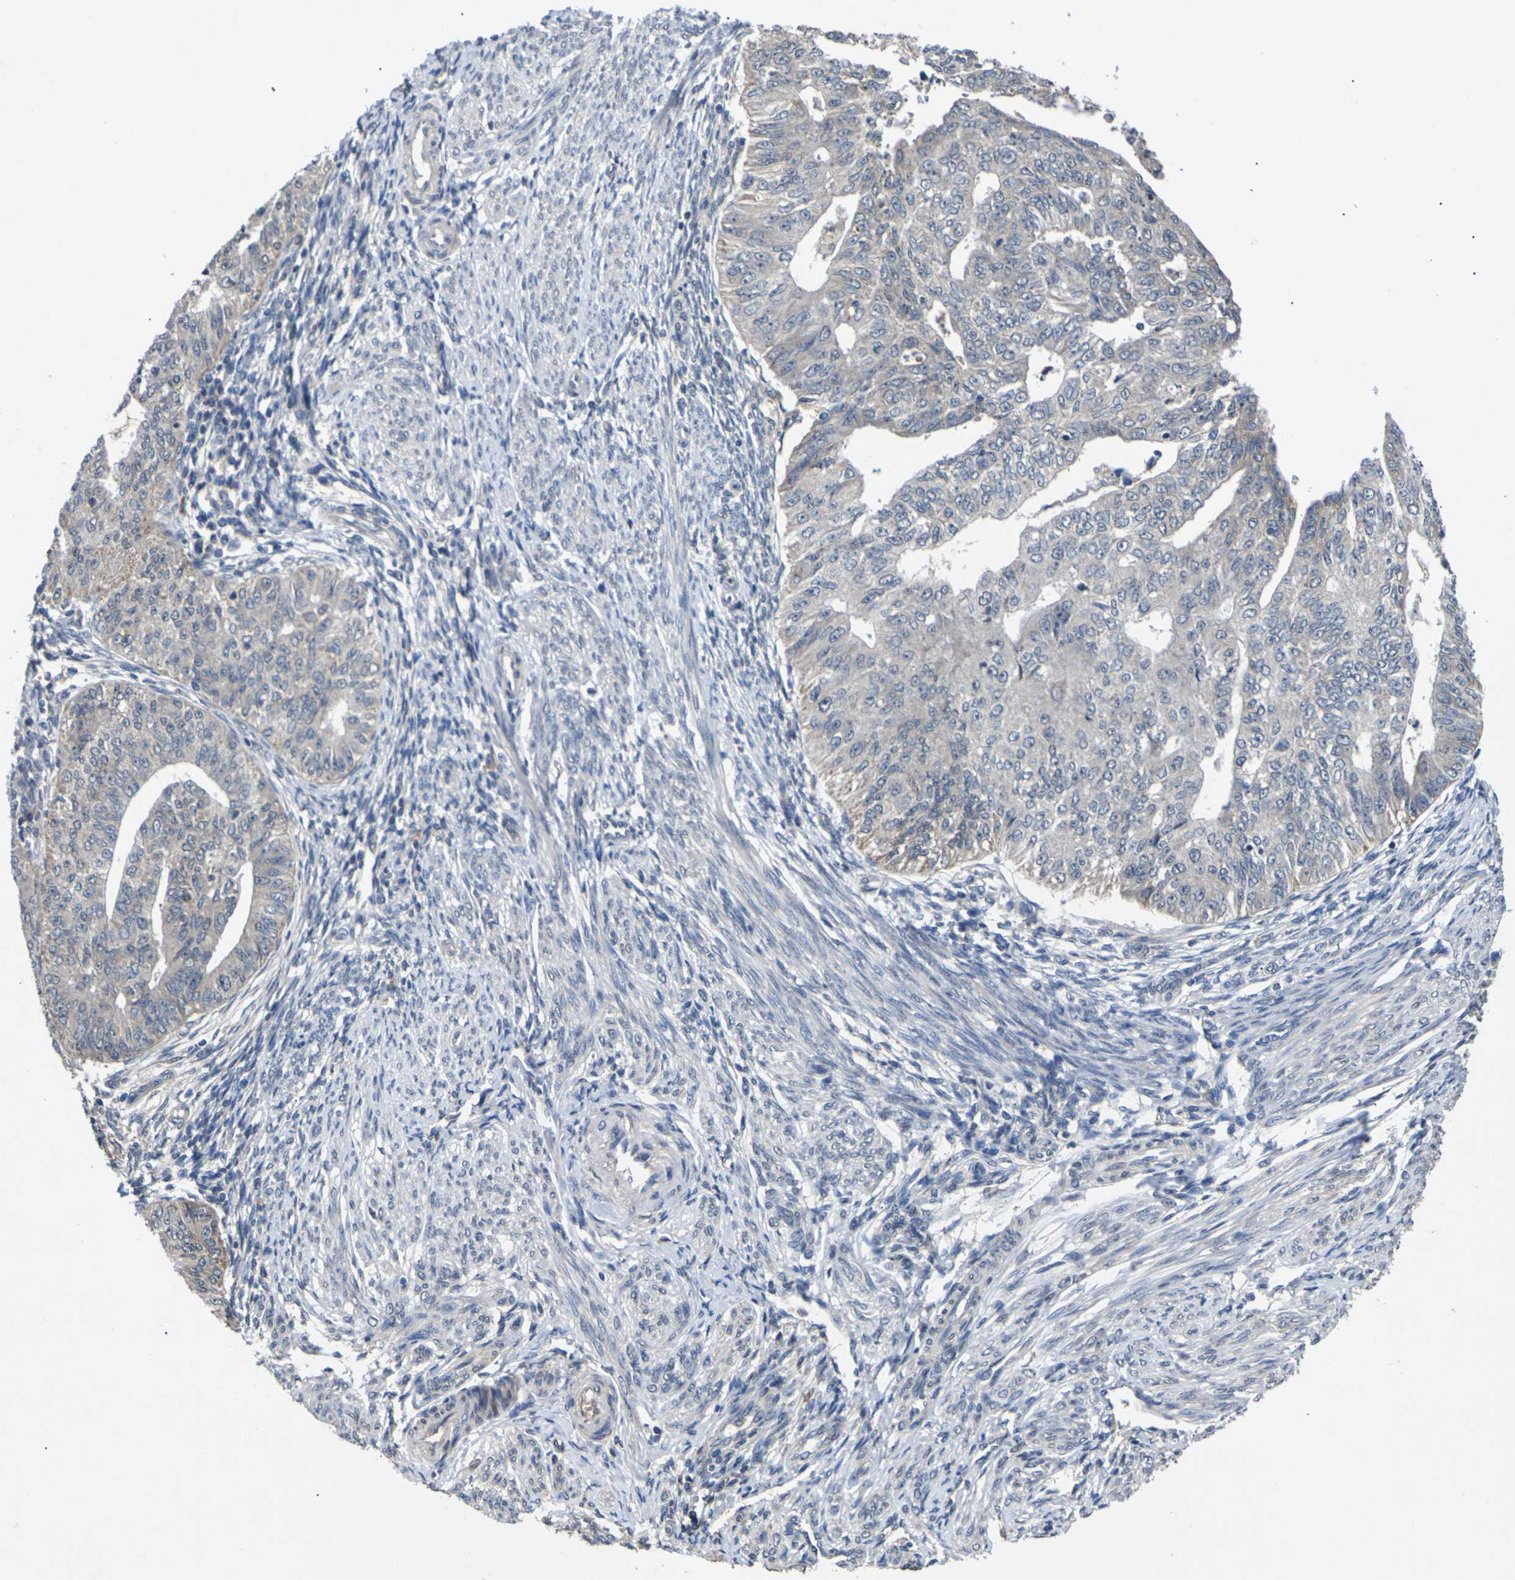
{"staining": {"intensity": "negative", "quantity": "none", "location": "none"}, "tissue": "endometrial cancer", "cell_type": "Tumor cells", "image_type": "cancer", "snomed": [{"axis": "morphology", "description": "Adenocarcinoma, NOS"}, {"axis": "topography", "description": "Endometrium"}], "caption": "Immunohistochemistry (IHC) image of neoplastic tissue: adenocarcinoma (endometrial) stained with DAB (3,3'-diaminobenzidine) displays no significant protein positivity in tumor cells.", "gene": "SLC2A2", "patient": {"sex": "female", "age": 32}}